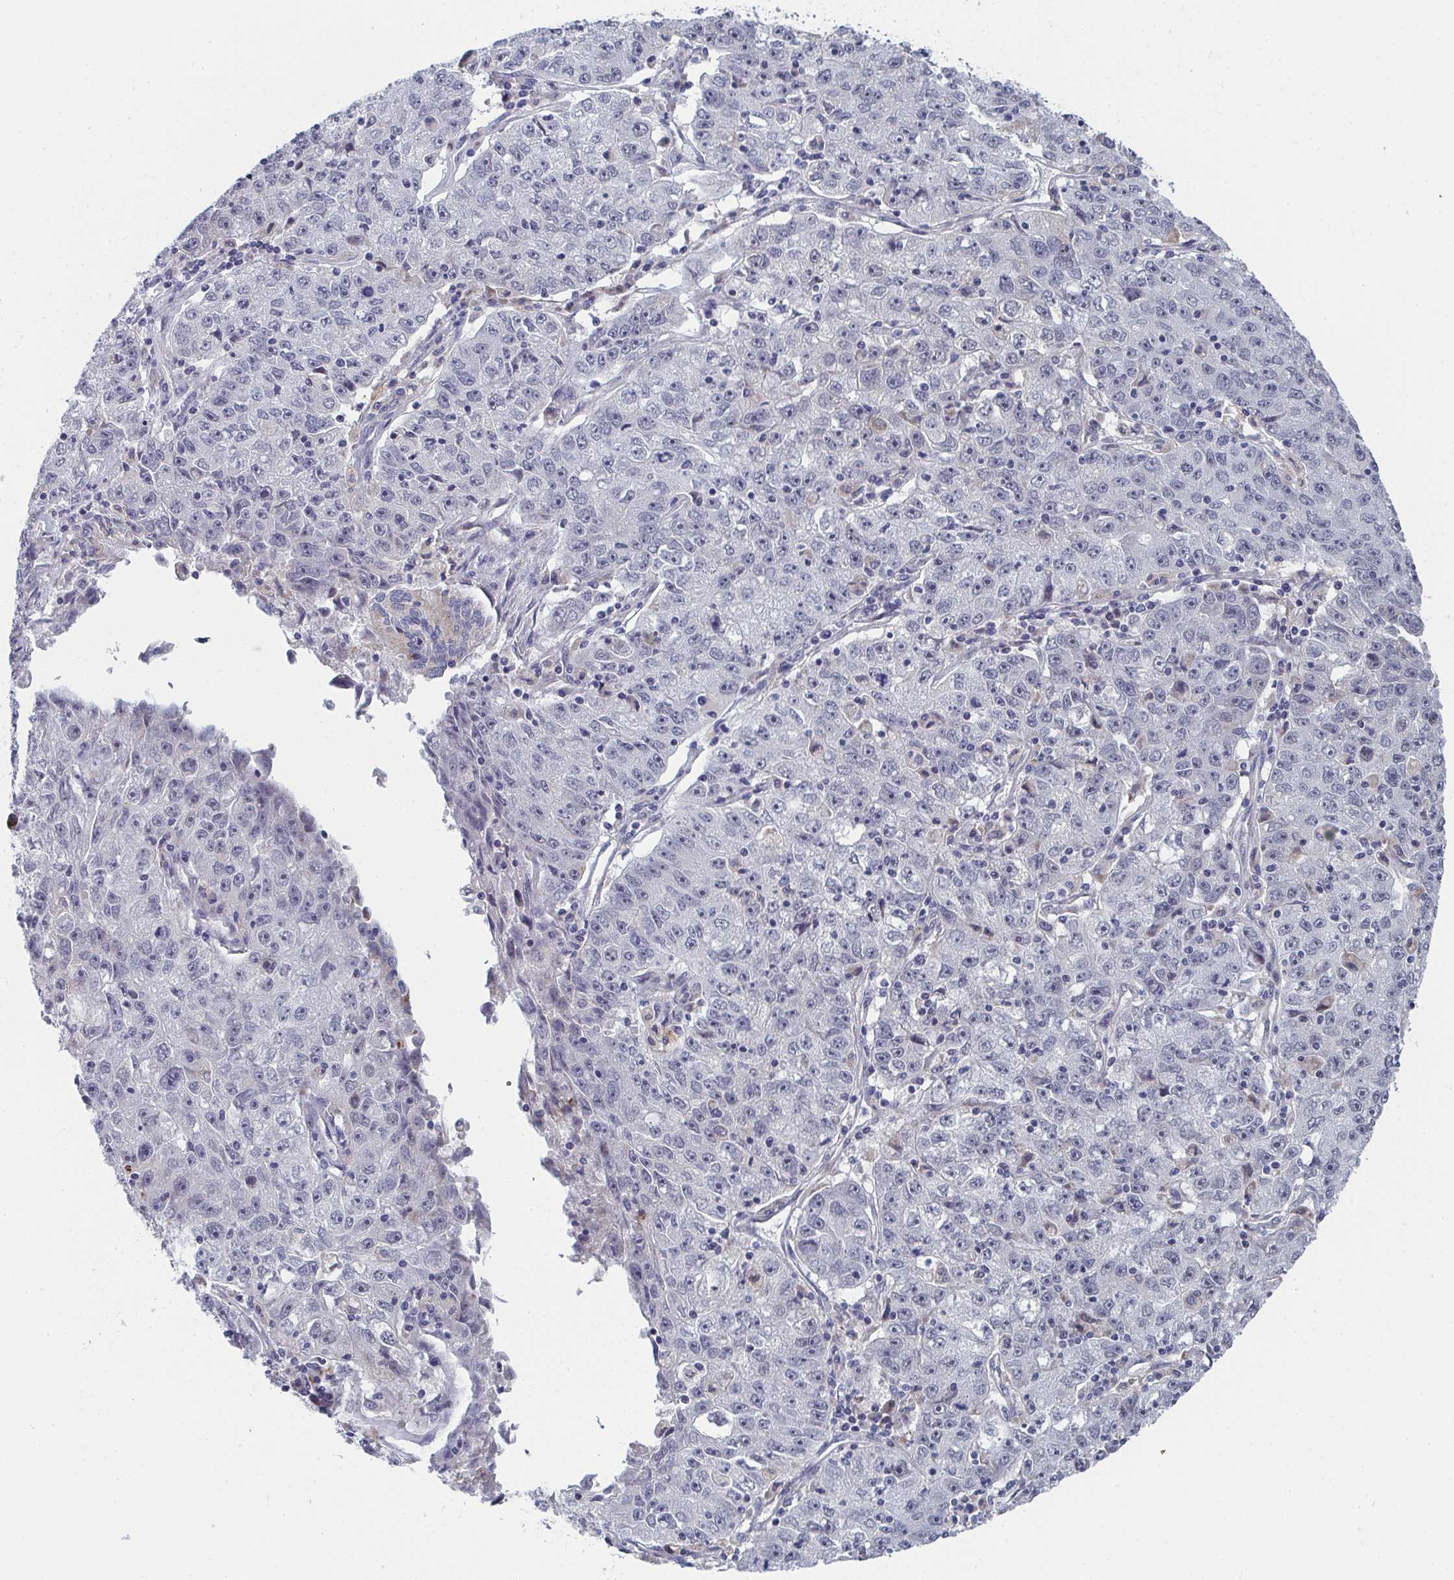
{"staining": {"intensity": "moderate", "quantity": "<25%", "location": "cytoplasmic/membranous"}, "tissue": "lung cancer", "cell_type": "Tumor cells", "image_type": "cancer", "snomed": [{"axis": "morphology", "description": "Normal morphology"}, {"axis": "morphology", "description": "Adenocarcinoma, NOS"}, {"axis": "topography", "description": "Lymph node"}, {"axis": "topography", "description": "Lung"}], "caption": "Immunohistochemical staining of human lung cancer (adenocarcinoma) displays low levels of moderate cytoplasmic/membranous protein positivity in approximately <25% of tumor cells. The protein of interest is shown in brown color, while the nuclei are stained blue.", "gene": "VWDE", "patient": {"sex": "female", "age": 57}}